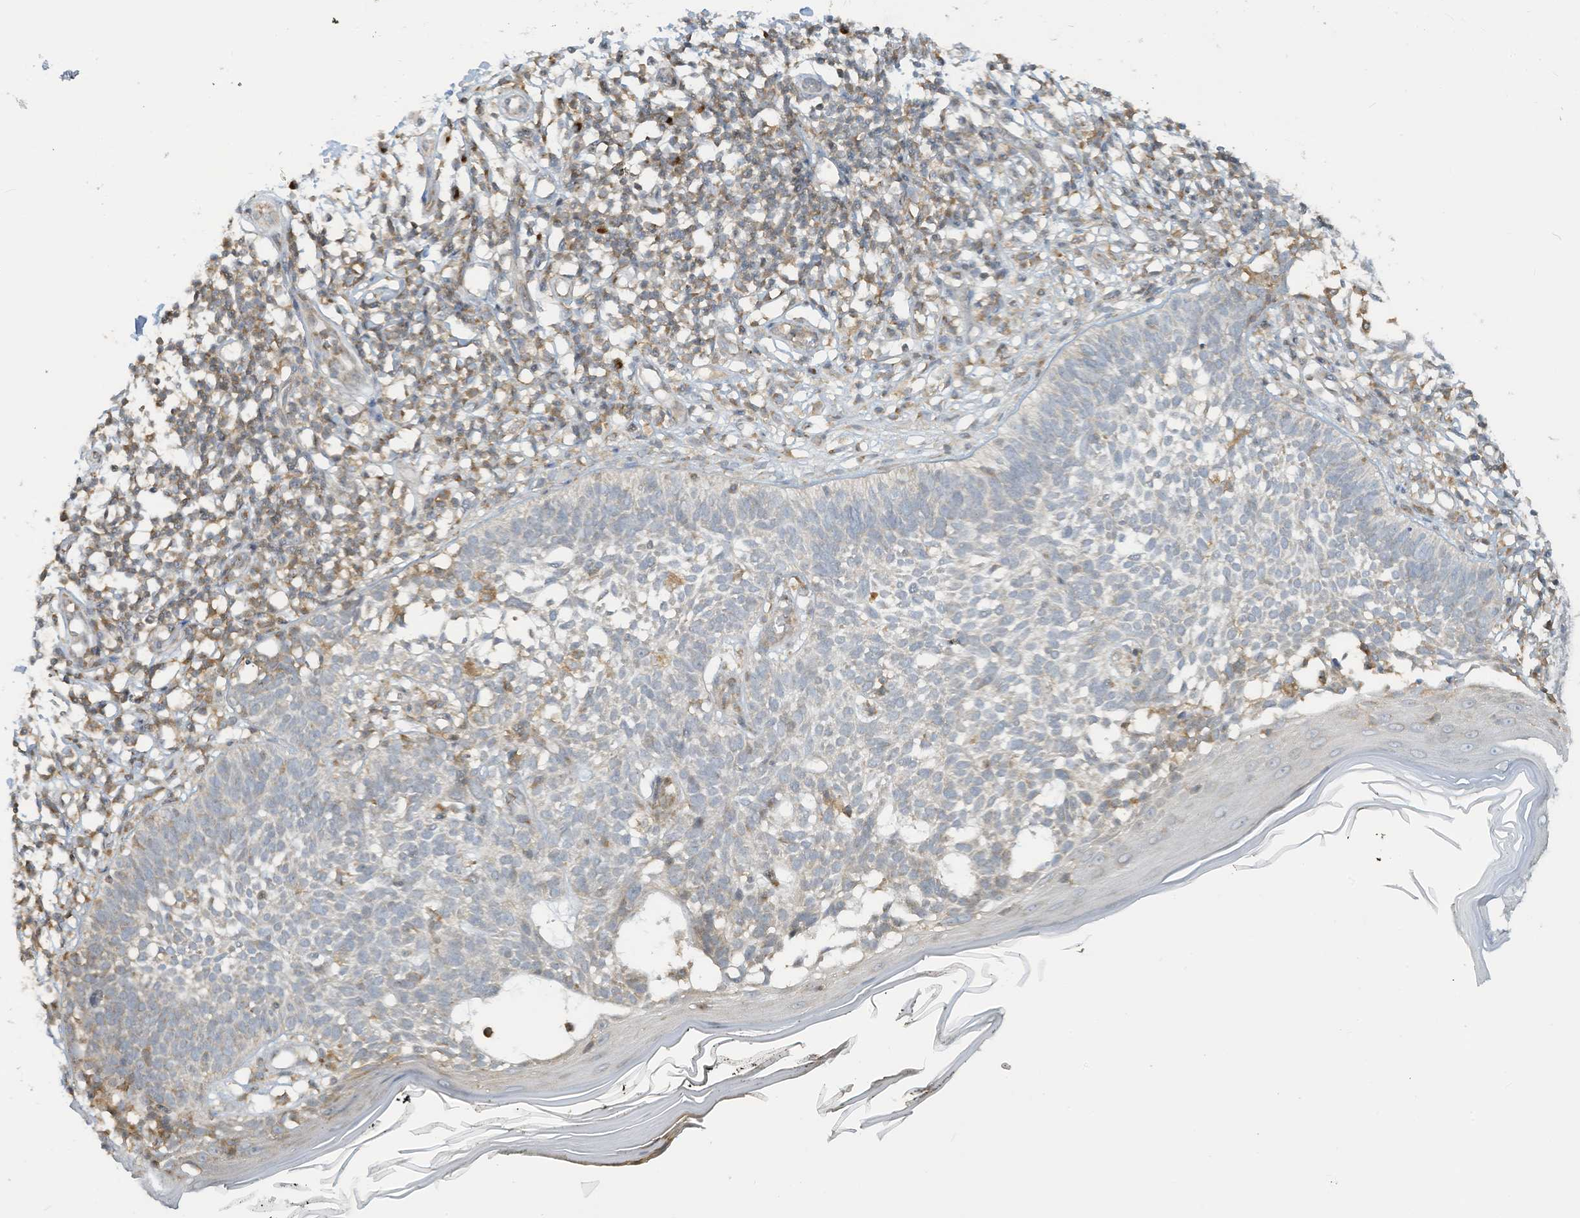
{"staining": {"intensity": "negative", "quantity": "none", "location": "none"}, "tissue": "skin cancer", "cell_type": "Tumor cells", "image_type": "cancer", "snomed": [{"axis": "morphology", "description": "Basal cell carcinoma"}, {"axis": "topography", "description": "Skin"}], "caption": "Immunohistochemical staining of skin cancer demonstrates no significant staining in tumor cells.", "gene": "PARVG", "patient": {"sex": "female", "age": 64}}